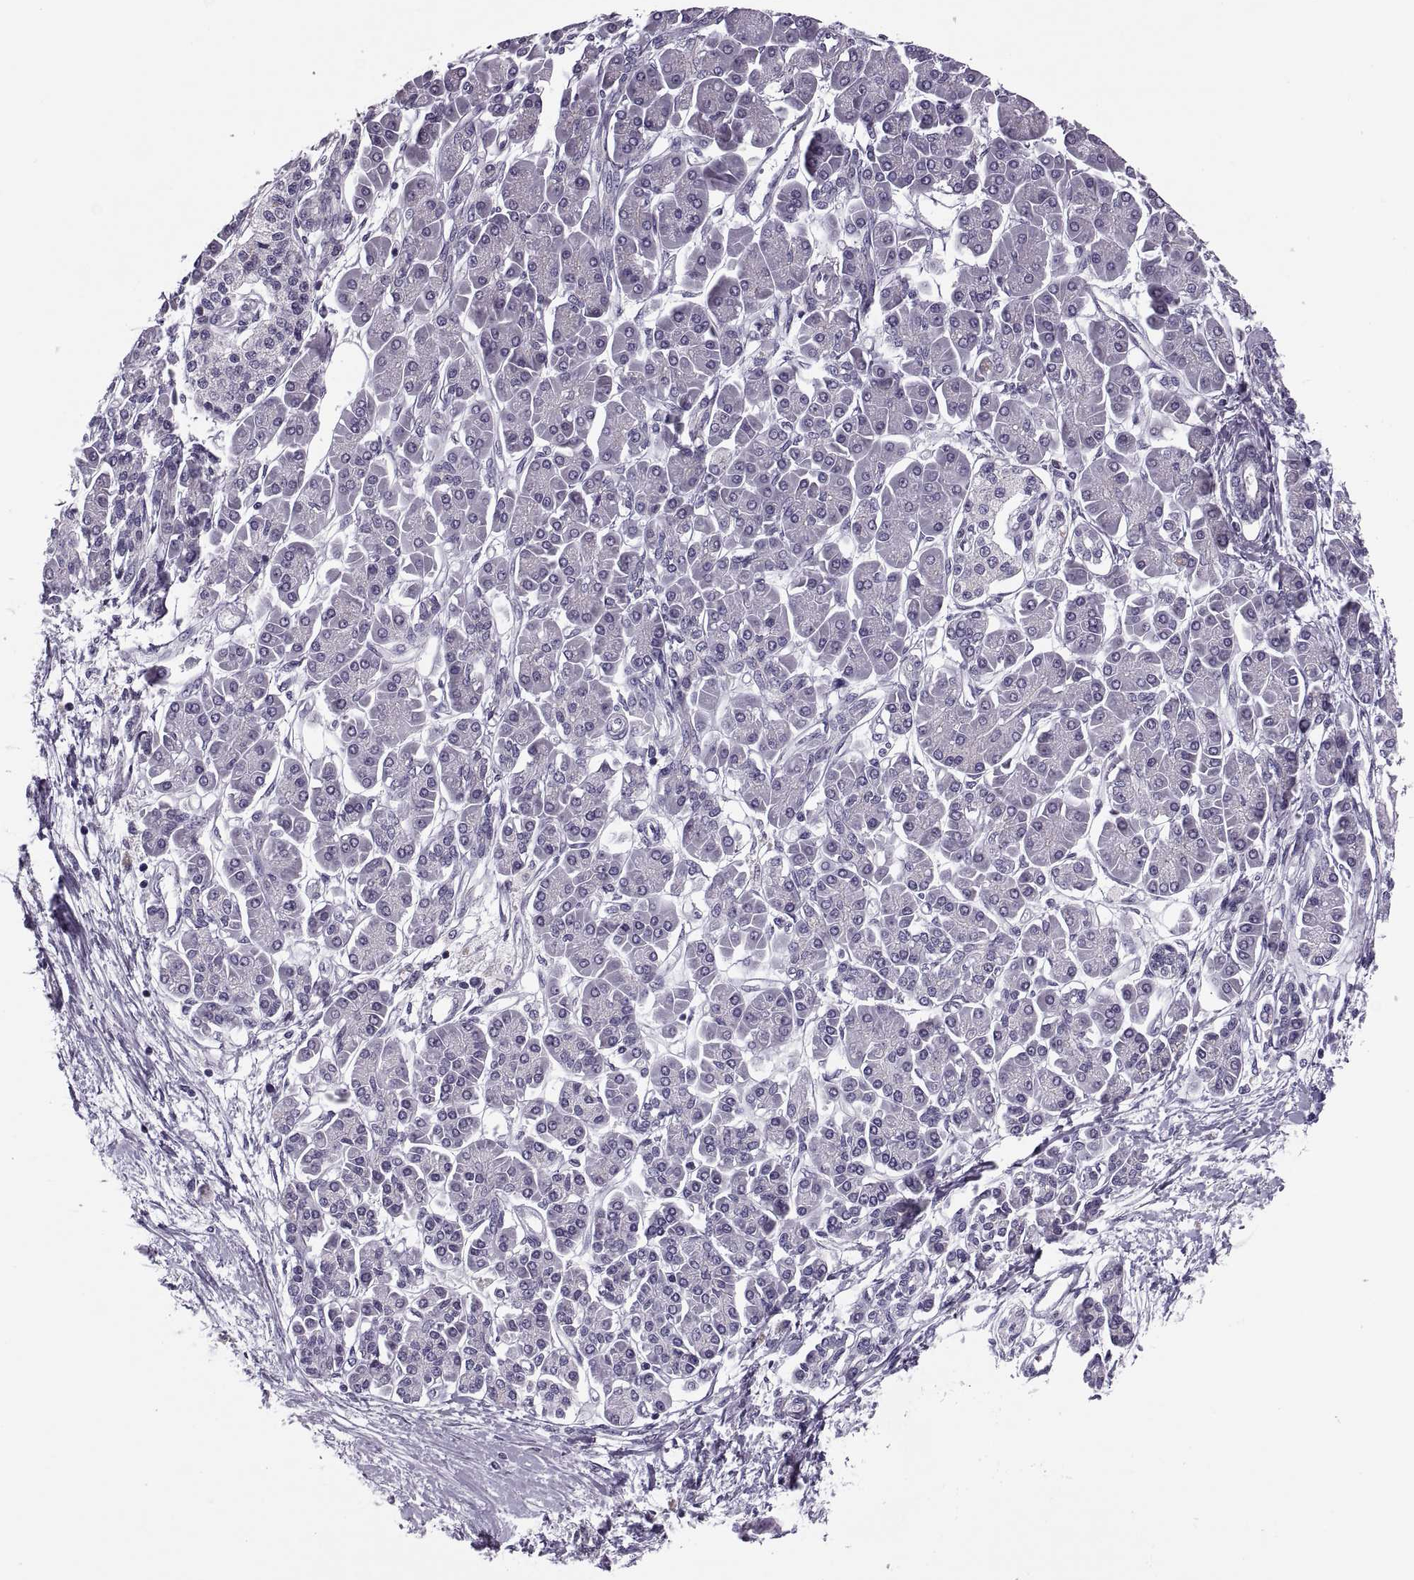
{"staining": {"intensity": "negative", "quantity": "none", "location": "none"}, "tissue": "pancreatic cancer", "cell_type": "Tumor cells", "image_type": "cancer", "snomed": [{"axis": "morphology", "description": "Adenocarcinoma, NOS"}, {"axis": "topography", "description": "Pancreas"}], "caption": "Human adenocarcinoma (pancreatic) stained for a protein using IHC shows no expression in tumor cells.", "gene": "PRSS54", "patient": {"sex": "female", "age": 77}}